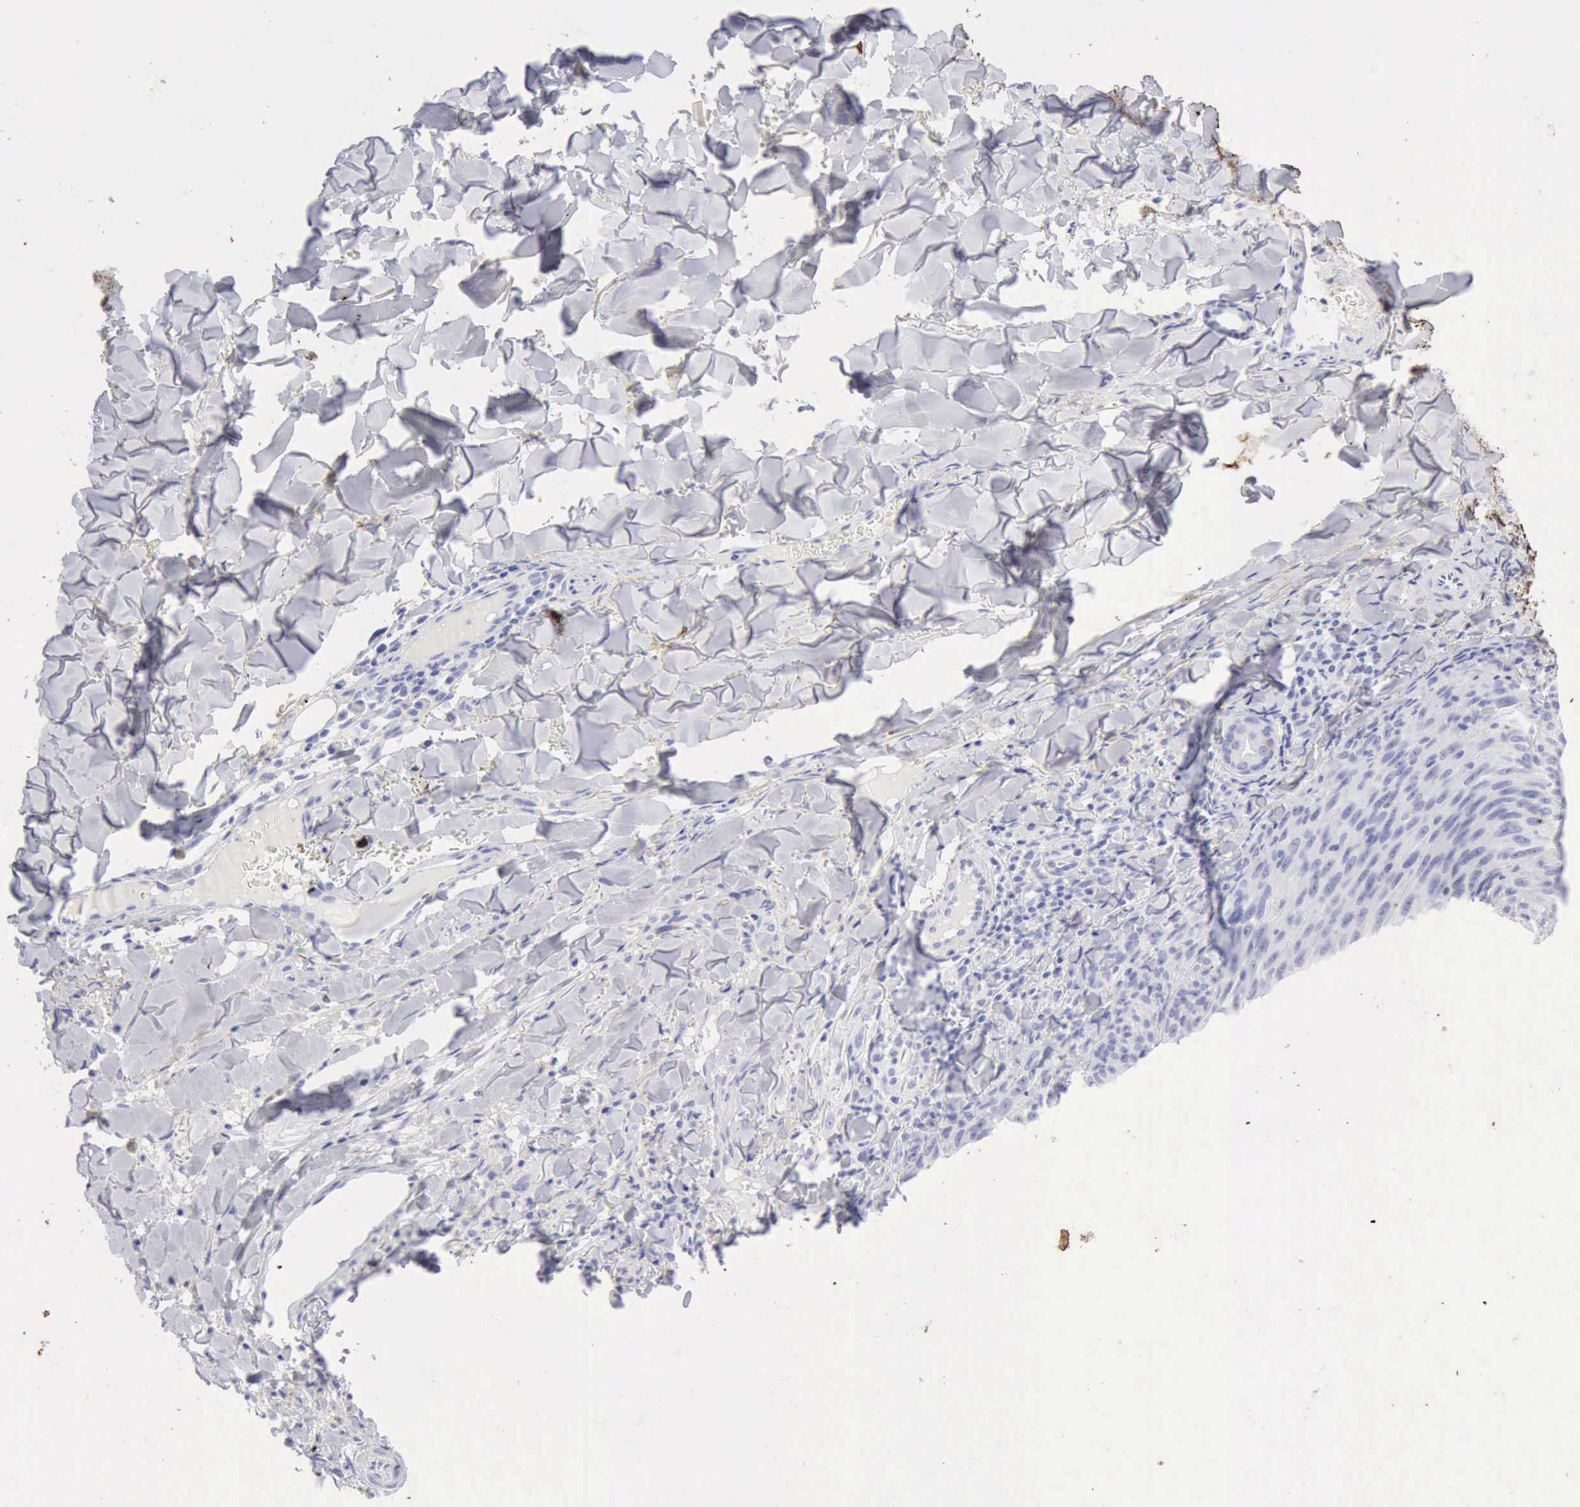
{"staining": {"intensity": "negative", "quantity": "none", "location": "none"}, "tissue": "melanoma", "cell_type": "Tumor cells", "image_type": "cancer", "snomed": [{"axis": "morphology", "description": "Malignant melanoma, NOS"}, {"axis": "topography", "description": "Skin"}], "caption": "IHC image of malignant melanoma stained for a protein (brown), which shows no staining in tumor cells.", "gene": "KRT10", "patient": {"sex": "male", "age": 76}}